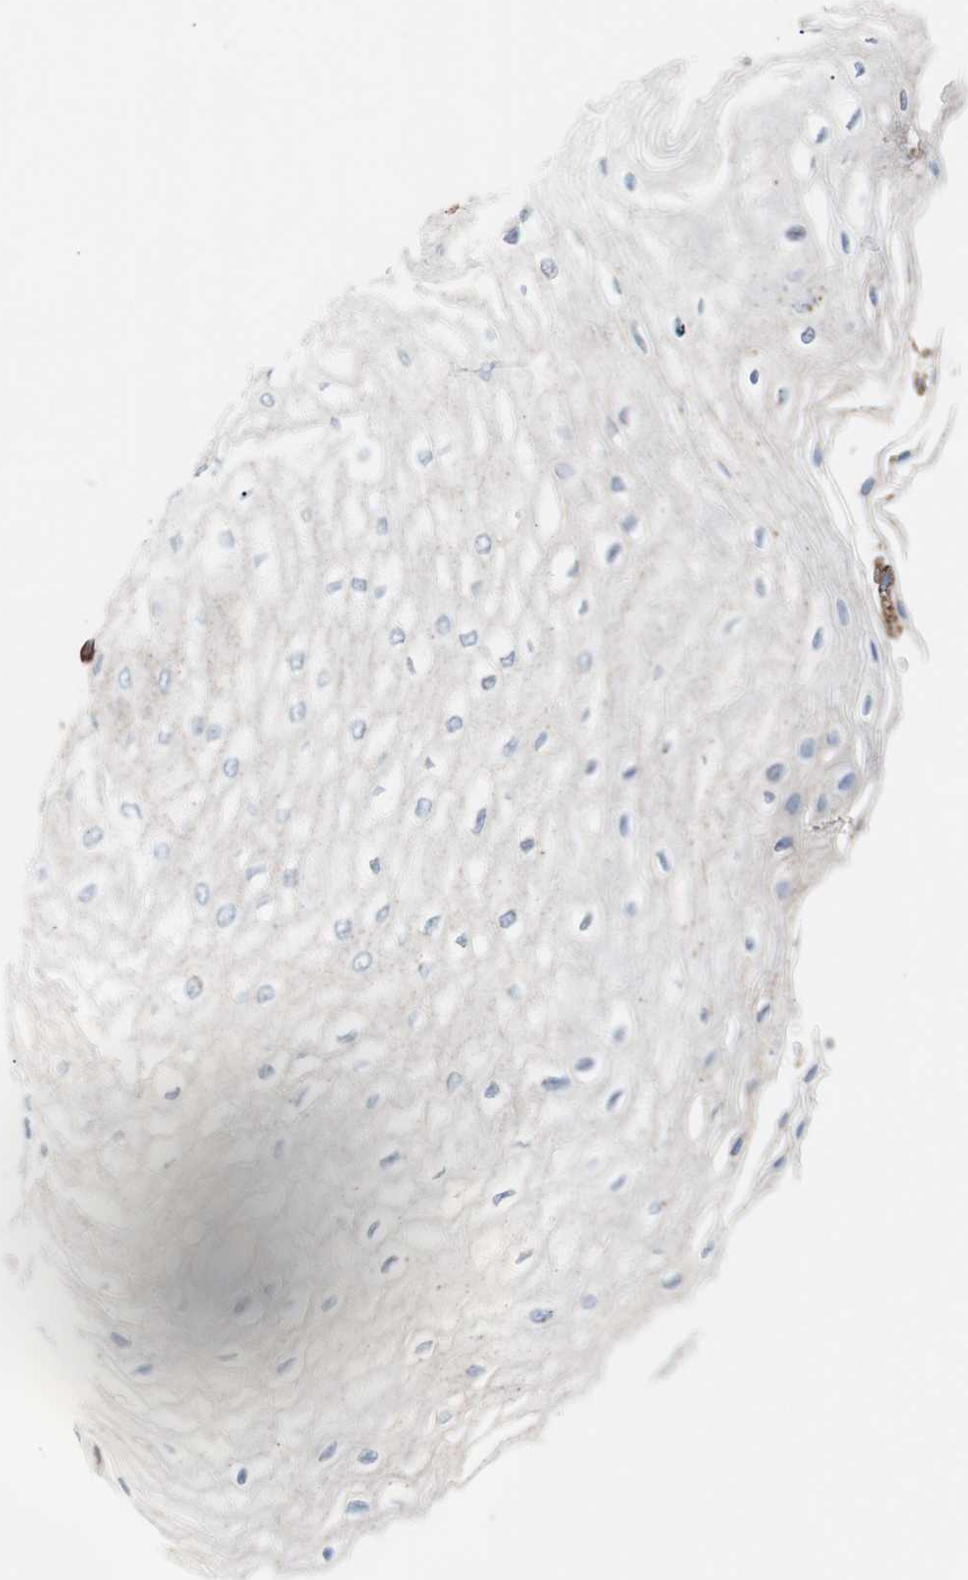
{"staining": {"intensity": "weak", "quantity": "25%-75%", "location": "cytoplasmic/membranous"}, "tissue": "esophagus", "cell_type": "Squamous epithelial cells", "image_type": "normal", "snomed": [{"axis": "morphology", "description": "Normal tissue, NOS"}, {"axis": "morphology", "description": "Squamous cell carcinoma, NOS"}, {"axis": "topography", "description": "Esophagus"}], "caption": "IHC photomicrograph of unremarkable esophagus: human esophagus stained using immunohistochemistry (IHC) exhibits low levels of weak protein expression localized specifically in the cytoplasmic/membranous of squamous epithelial cells, appearing as a cytoplasmic/membranous brown color.", "gene": "FLOT2", "patient": {"sex": "male", "age": 65}}